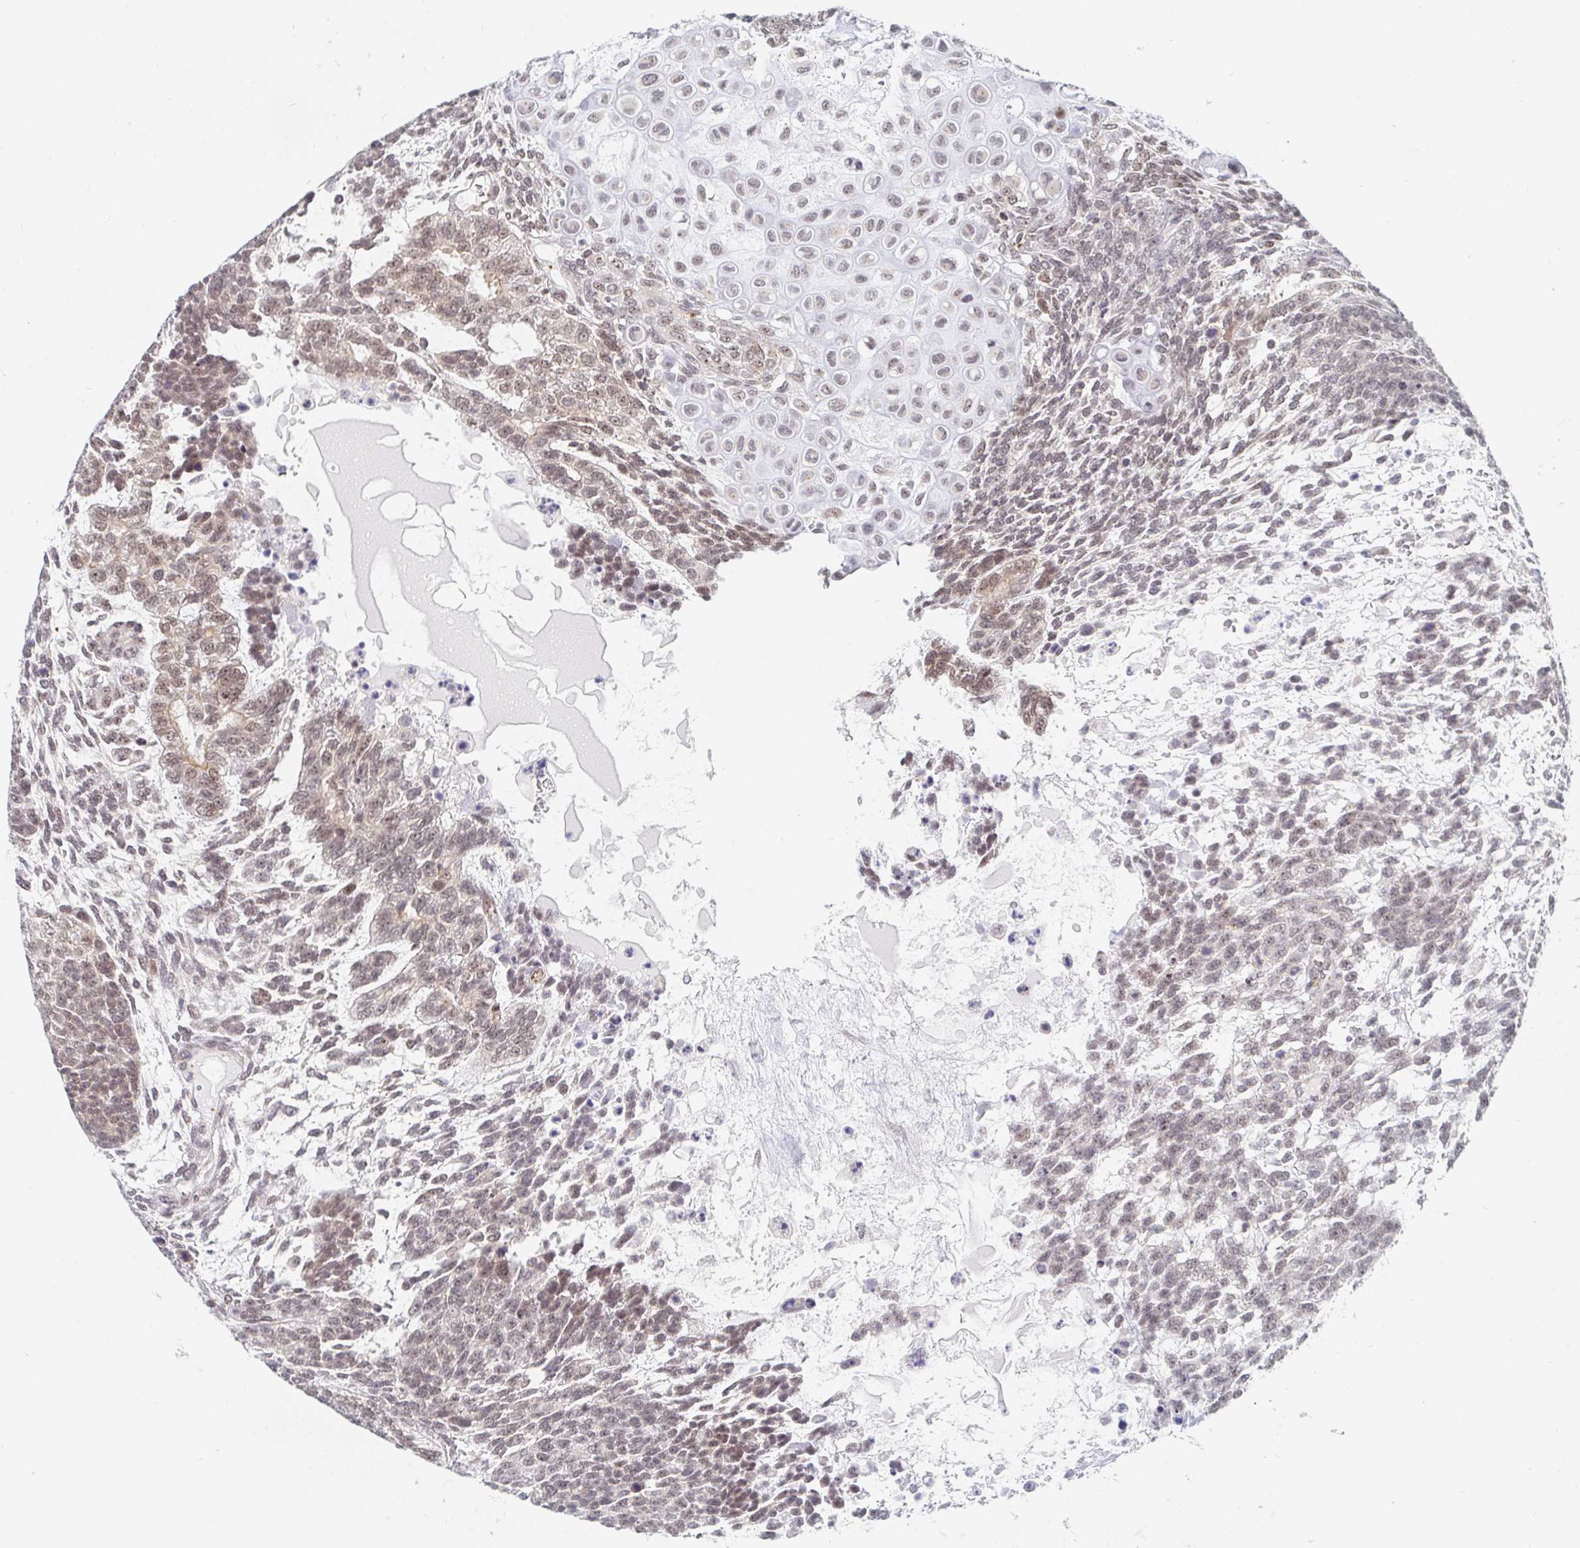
{"staining": {"intensity": "weak", "quantity": ">75%", "location": "nuclear"}, "tissue": "testis cancer", "cell_type": "Tumor cells", "image_type": "cancer", "snomed": [{"axis": "morphology", "description": "Carcinoma, Embryonal, NOS"}, {"axis": "topography", "description": "Testis"}], "caption": "Tumor cells display low levels of weak nuclear expression in approximately >75% of cells in human testis embryonal carcinoma.", "gene": "CHD2", "patient": {"sex": "male", "age": 23}}